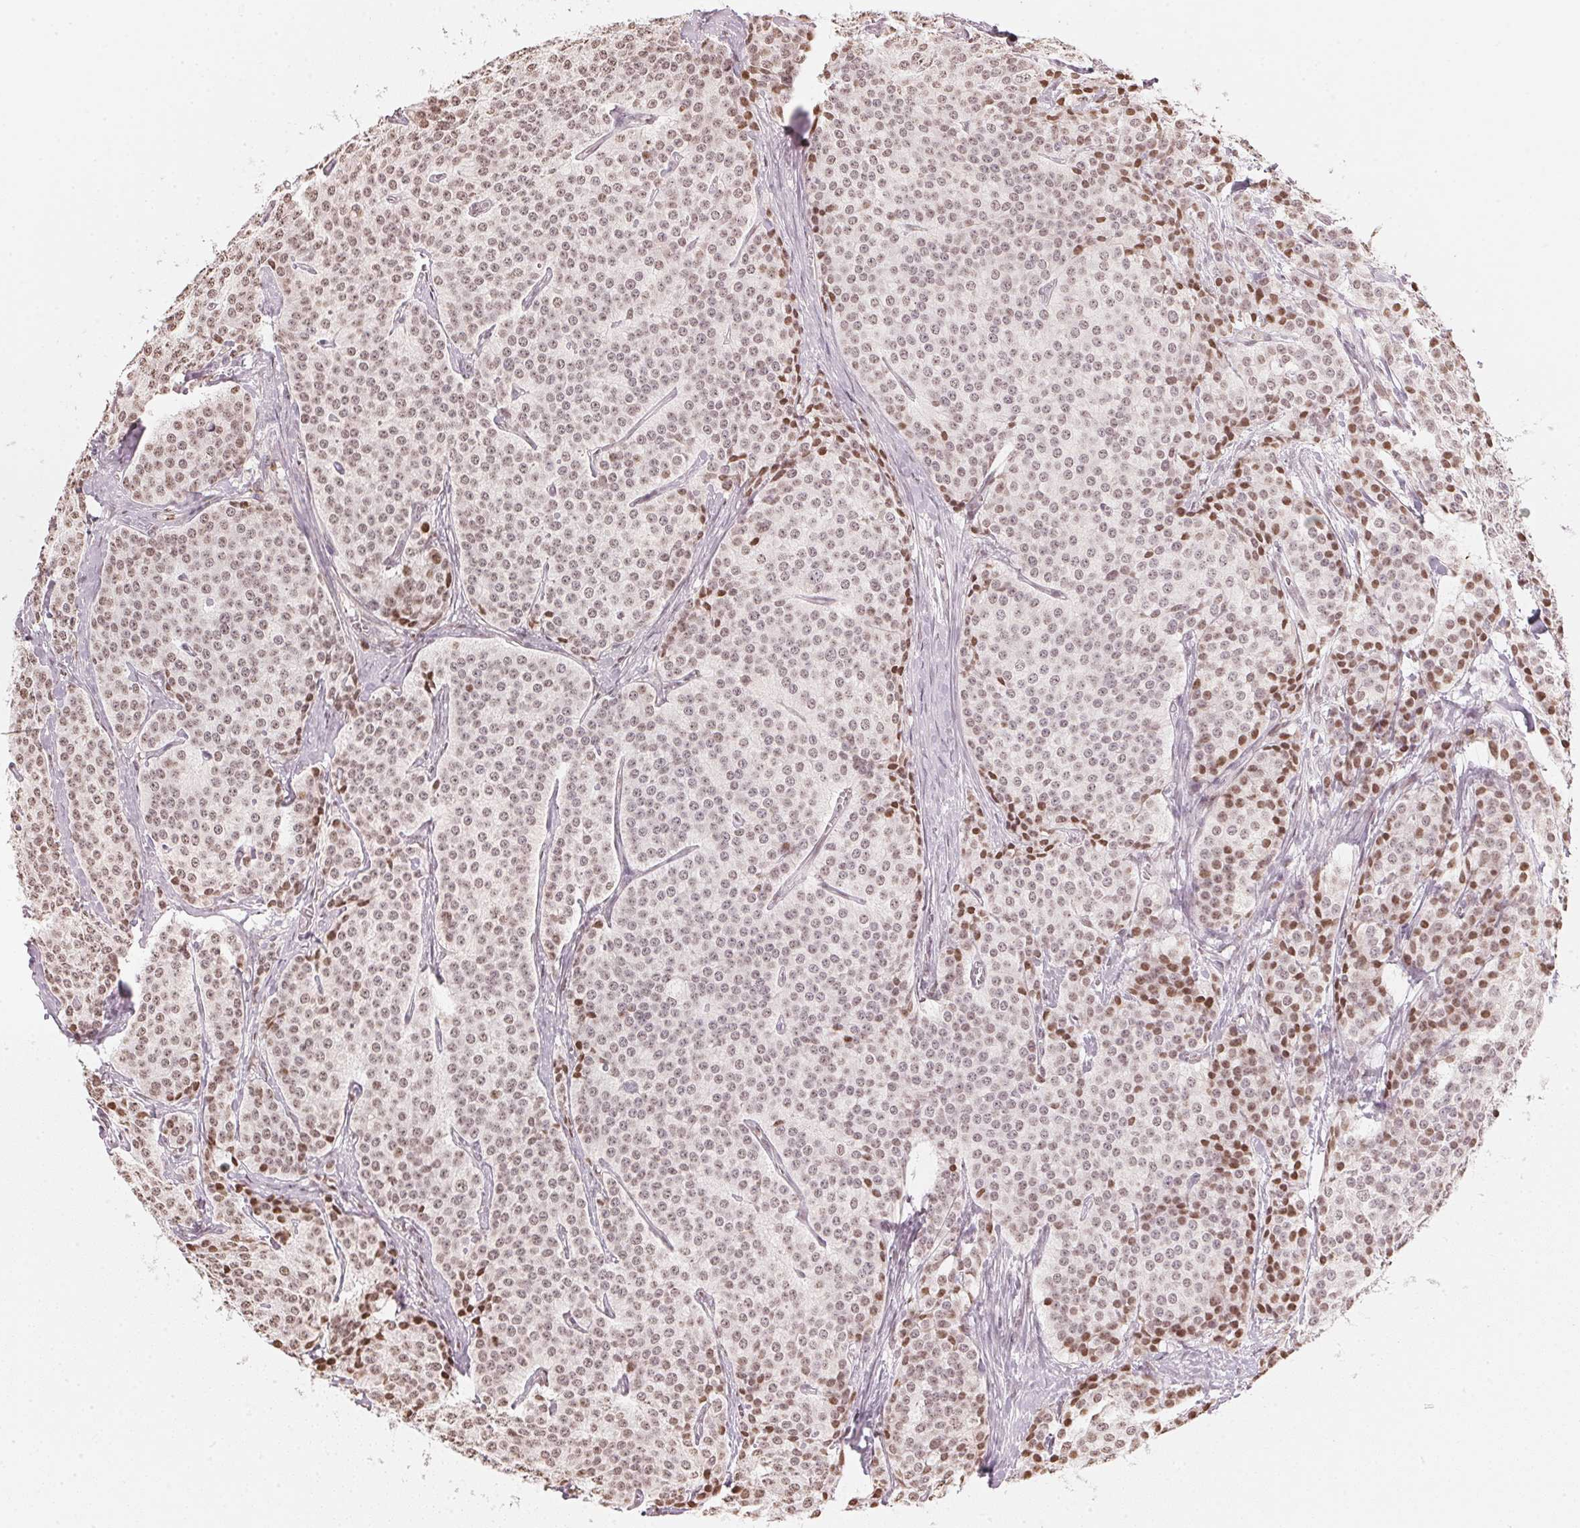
{"staining": {"intensity": "strong", "quantity": "<25%", "location": "nuclear"}, "tissue": "carcinoid", "cell_type": "Tumor cells", "image_type": "cancer", "snomed": [{"axis": "morphology", "description": "Carcinoid, malignant, NOS"}, {"axis": "topography", "description": "Small intestine"}], "caption": "Approximately <25% of tumor cells in human malignant carcinoid exhibit strong nuclear protein expression as visualized by brown immunohistochemical staining.", "gene": "KAT6A", "patient": {"sex": "female", "age": 64}}